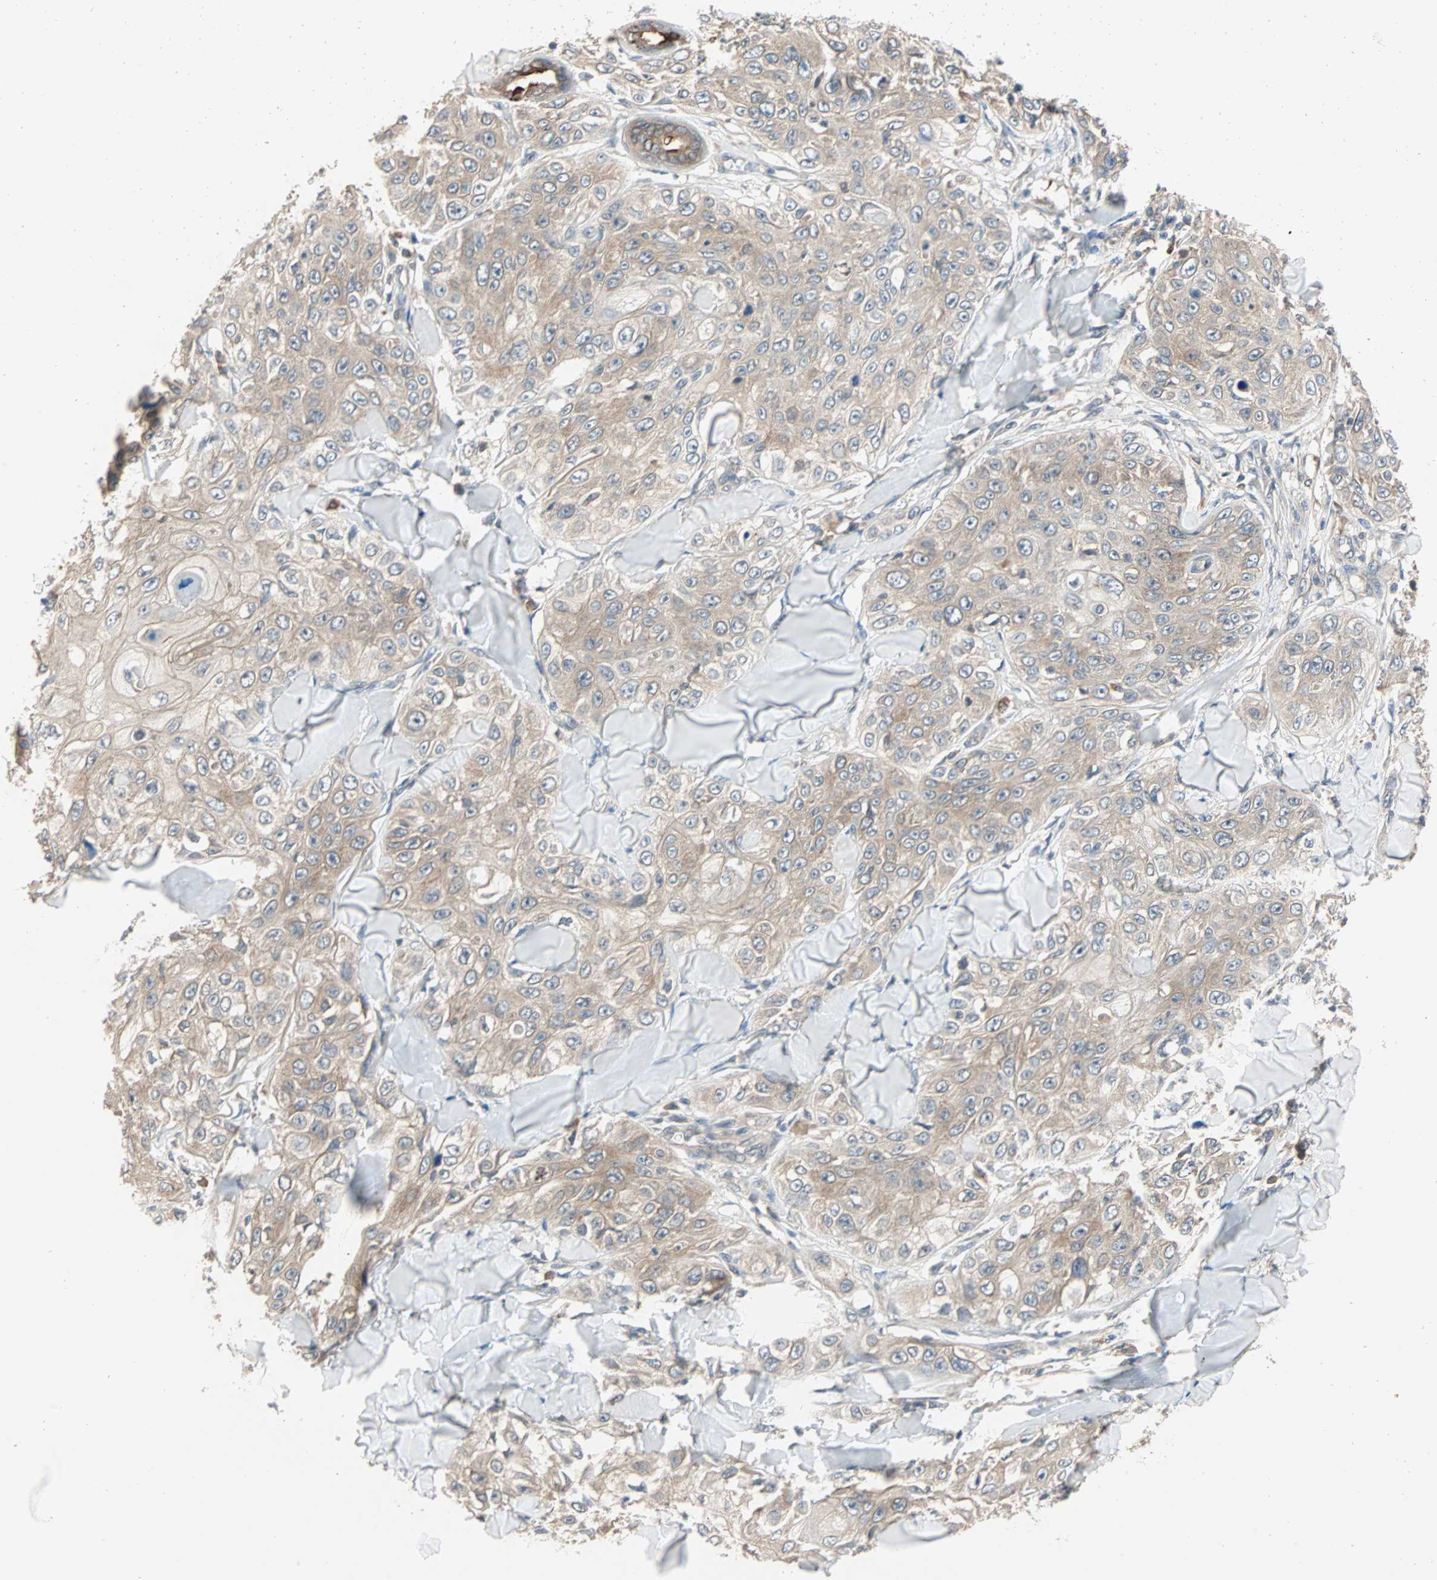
{"staining": {"intensity": "moderate", "quantity": ">75%", "location": "cytoplasmic/membranous"}, "tissue": "skin cancer", "cell_type": "Tumor cells", "image_type": "cancer", "snomed": [{"axis": "morphology", "description": "Squamous cell carcinoma, NOS"}, {"axis": "topography", "description": "Skin"}], "caption": "High-magnification brightfield microscopy of skin cancer stained with DAB (brown) and counterstained with hematoxylin (blue). tumor cells exhibit moderate cytoplasmic/membranous staining is identified in approximately>75% of cells.", "gene": "TTF2", "patient": {"sex": "male", "age": 86}}